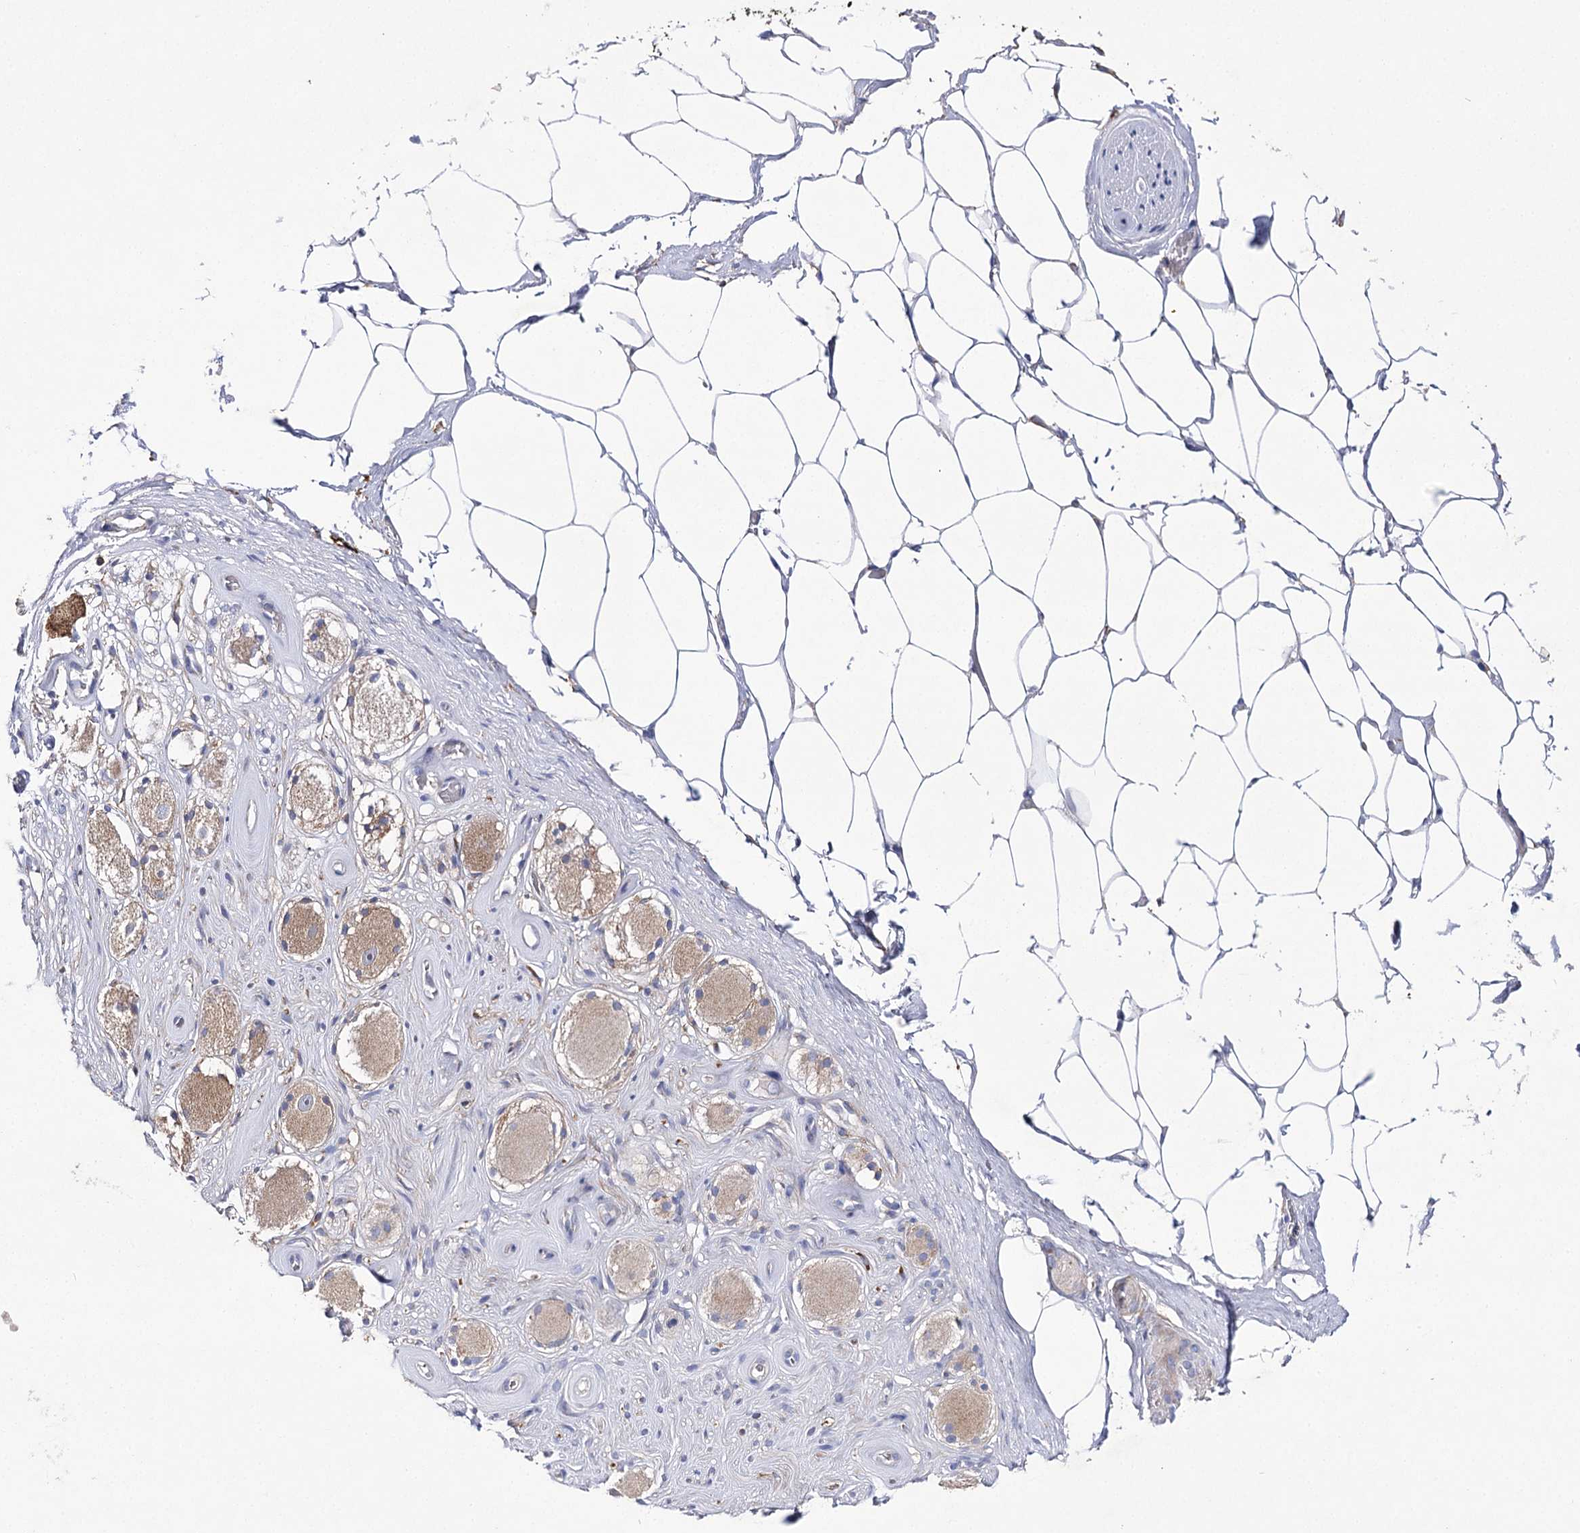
{"staining": {"intensity": "negative", "quantity": "none", "location": "none"}, "tissue": "adipose tissue", "cell_type": "Adipocytes", "image_type": "normal", "snomed": [{"axis": "morphology", "description": "Normal tissue, NOS"}, {"axis": "morphology", "description": "Adenocarcinoma, Low grade"}, {"axis": "topography", "description": "Prostate"}, {"axis": "topography", "description": "Peripheral nerve tissue"}], "caption": "Protein analysis of benign adipose tissue demonstrates no significant staining in adipocytes.", "gene": "COX15", "patient": {"sex": "male", "age": 63}}